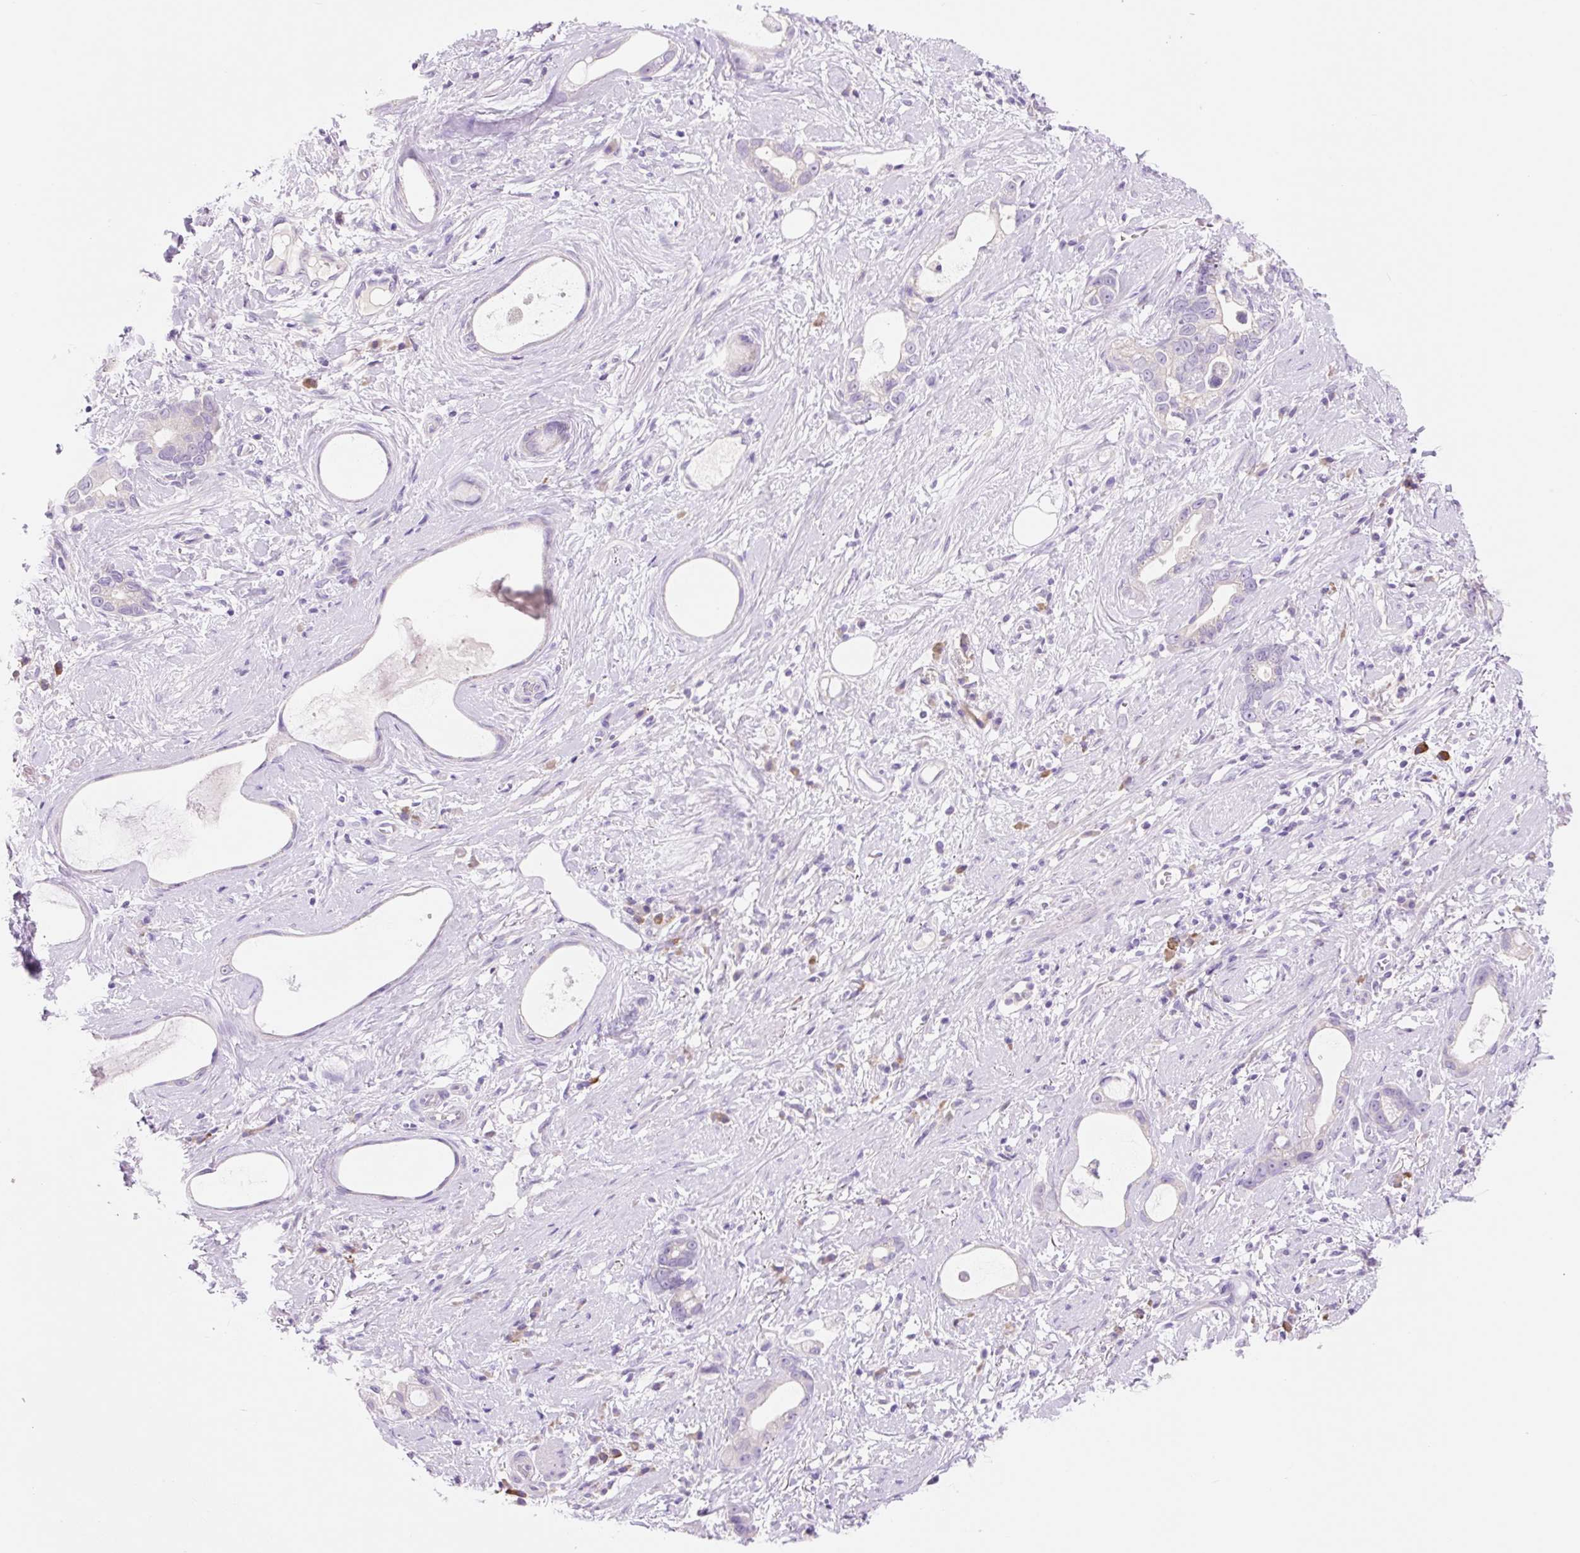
{"staining": {"intensity": "negative", "quantity": "none", "location": "none"}, "tissue": "stomach cancer", "cell_type": "Tumor cells", "image_type": "cancer", "snomed": [{"axis": "morphology", "description": "Adenocarcinoma, NOS"}, {"axis": "topography", "description": "Stomach"}], "caption": "Tumor cells are negative for brown protein staining in stomach adenocarcinoma.", "gene": "CELF6", "patient": {"sex": "male", "age": 55}}